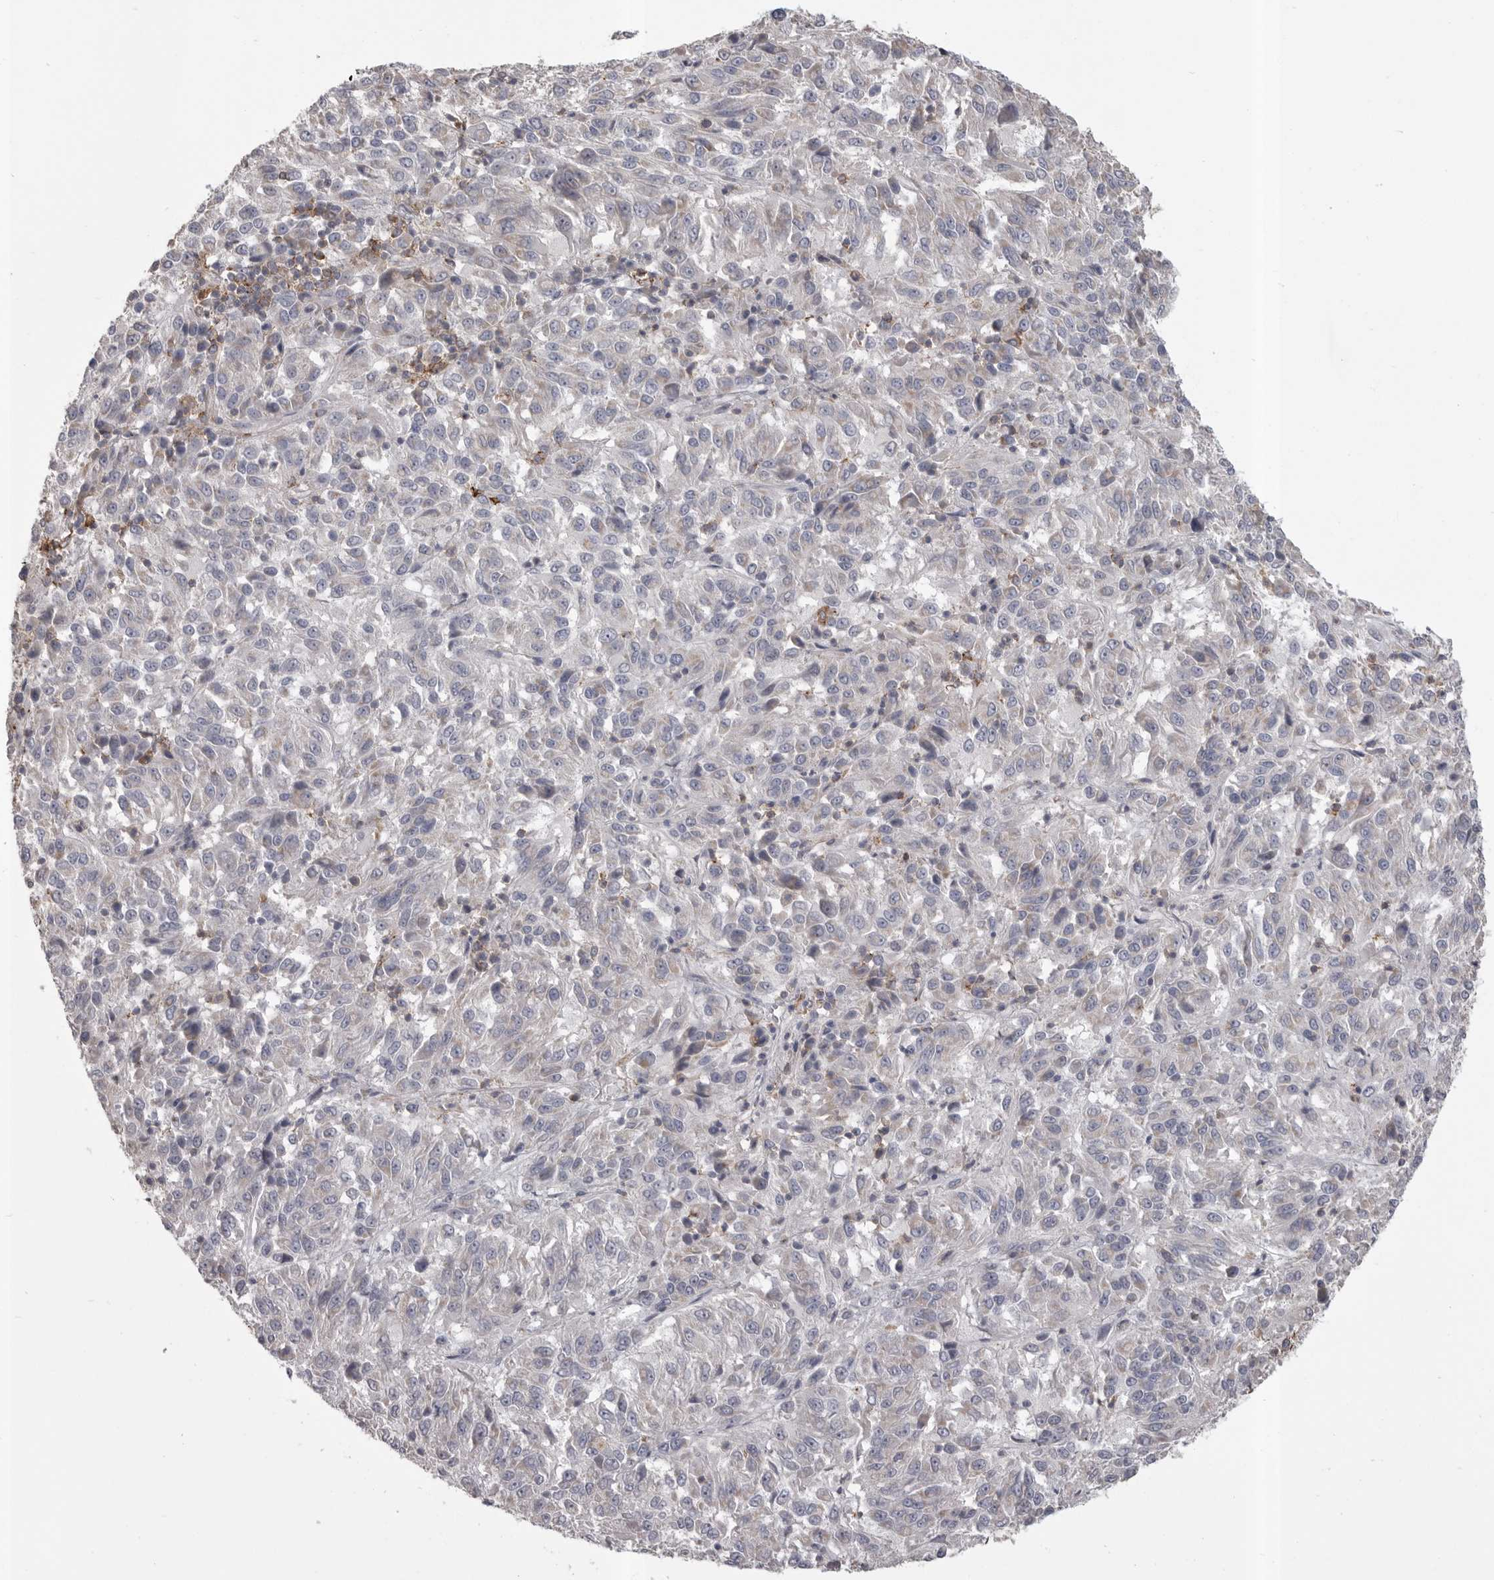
{"staining": {"intensity": "negative", "quantity": "none", "location": "none"}, "tissue": "melanoma", "cell_type": "Tumor cells", "image_type": "cancer", "snomed": [{"axis": "morphology", "description": "Malignant melanoma, Metastatic site"}, {"axis": "topography", "description": "Lung"}], "caption": "Tumor cells are negative for brown protein staining in melanoma. The staining is performed using DAB (3,3'-diaminobenzidine) brown chromogen with nuclei counter-stained in using hematoxylin.", "gene": "CMTM6", "patient": {"sex": "male", "age": 64}}